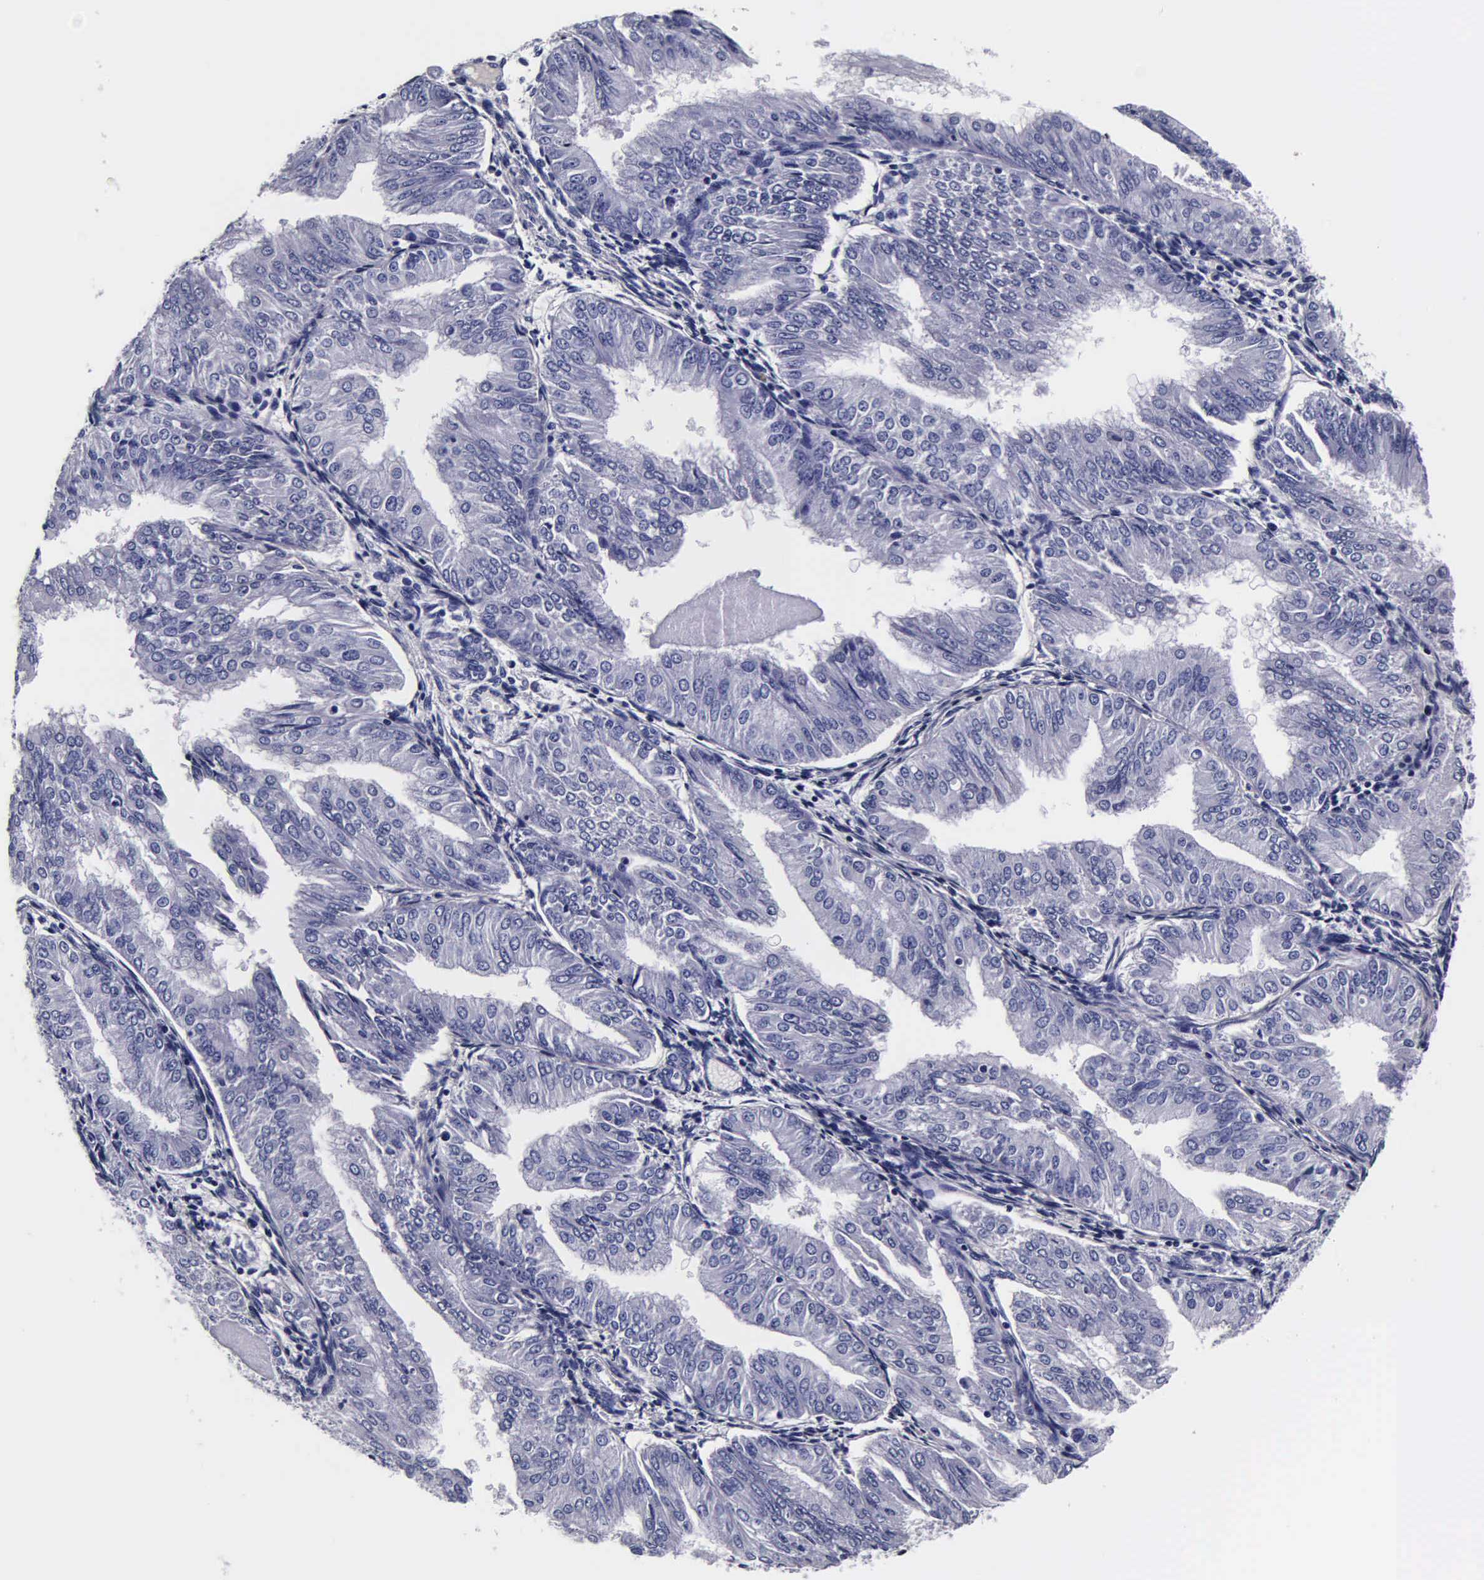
{"staining": {"intensity": "negative", "quantity": "none", "location": "none"}, "tissue": "endometrial cancer", "cell_type": "Tumor cells", "image_type": "cancer", "snomed": [{"axis": "morphology", "description": "Adenocarcinoma, NOS"}, {"axis": "topography", "description": "Endometrium"}], "caption": "Tumor cells are negative for brown protein staining in endometrial cancer.", "gene": "IAPP", "patient": {"sex": "female", "age": 53}}